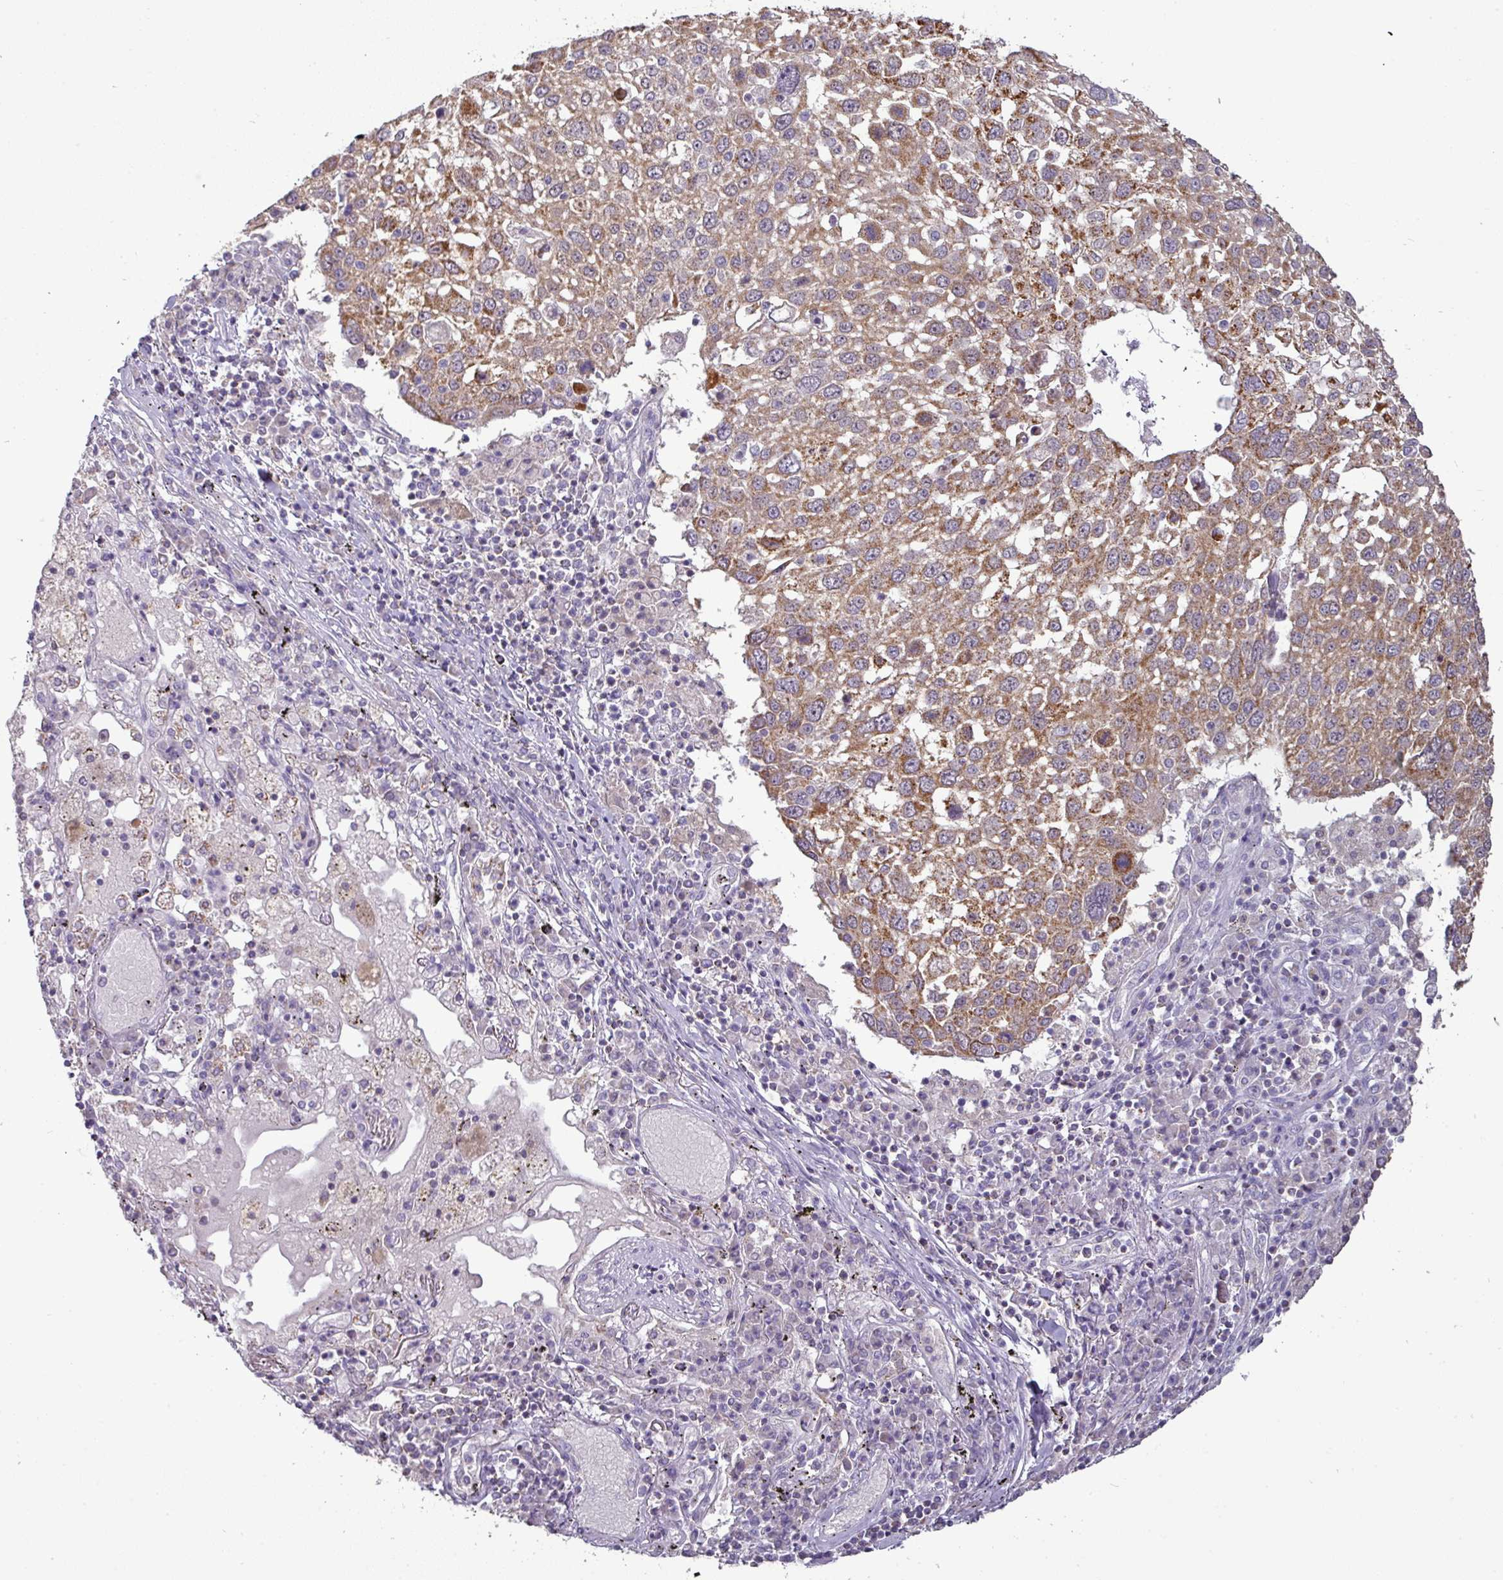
{"staining": {"intensity": "moderate", "quantity": ">75%", "location": "cytoplasmic/membranous"}, "tissue": "lung cancer", "cell_type": "Tumor cells", "image_type": "cancer", "snomed": [{"axis": "morphology", "description": "Squamous cell carcinoma, NOS"}, {"axis": "topography", "description": "Lung"}], "caption": "Brown immunohistochemical staining in human lung squamous cell carcinoma reveals moderate cytoplasmic/membranous expression in approximately >75% of tumor cells. The protein is shown in brown color, while the nuclei are stained blue.", "gene": "TRAPPC1", "patient": {"sex": "male", "age": 65}}